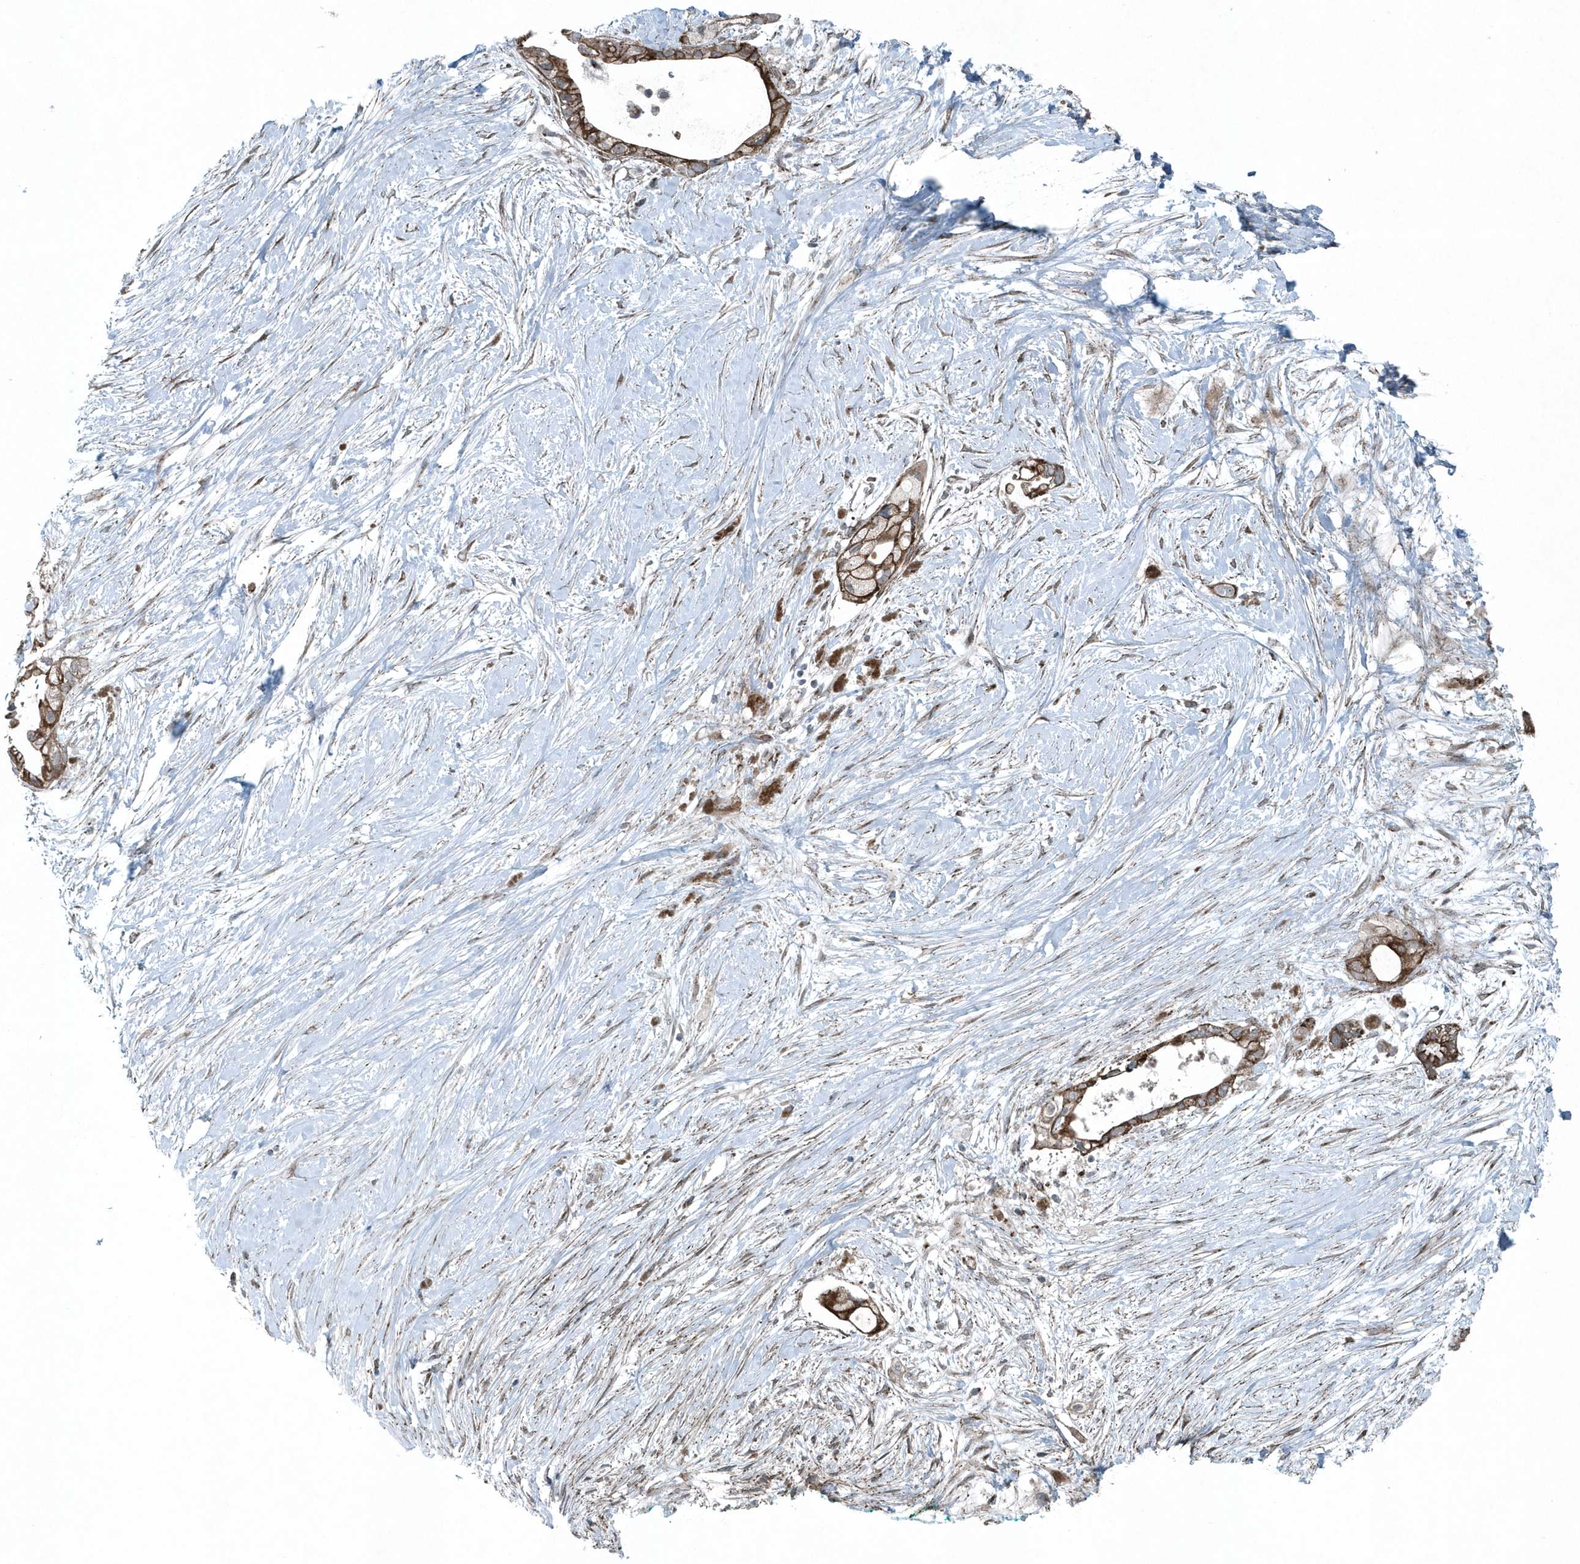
{"staining": {"intensity": "strong", "quantity": ">75%", "location": "cytoplasmic/membranous"}, "tissue": "pancreatic cancer", "cell_type": "Tumor cells", "image_type": "cancer", "snomed": [{"axis": "morphology", "description": "Adenocarcinoma, NOS"}, {"axis": "topography", "description": "Pancreas"}], "caption": "Pancreatic cancer tissue shows strong cytoplasmic/membranous staining in about >75% of tumor cells Nuclei are stained in blue.", "gene": "GCC2", "patient": {"sex": "male", "age": 53}}